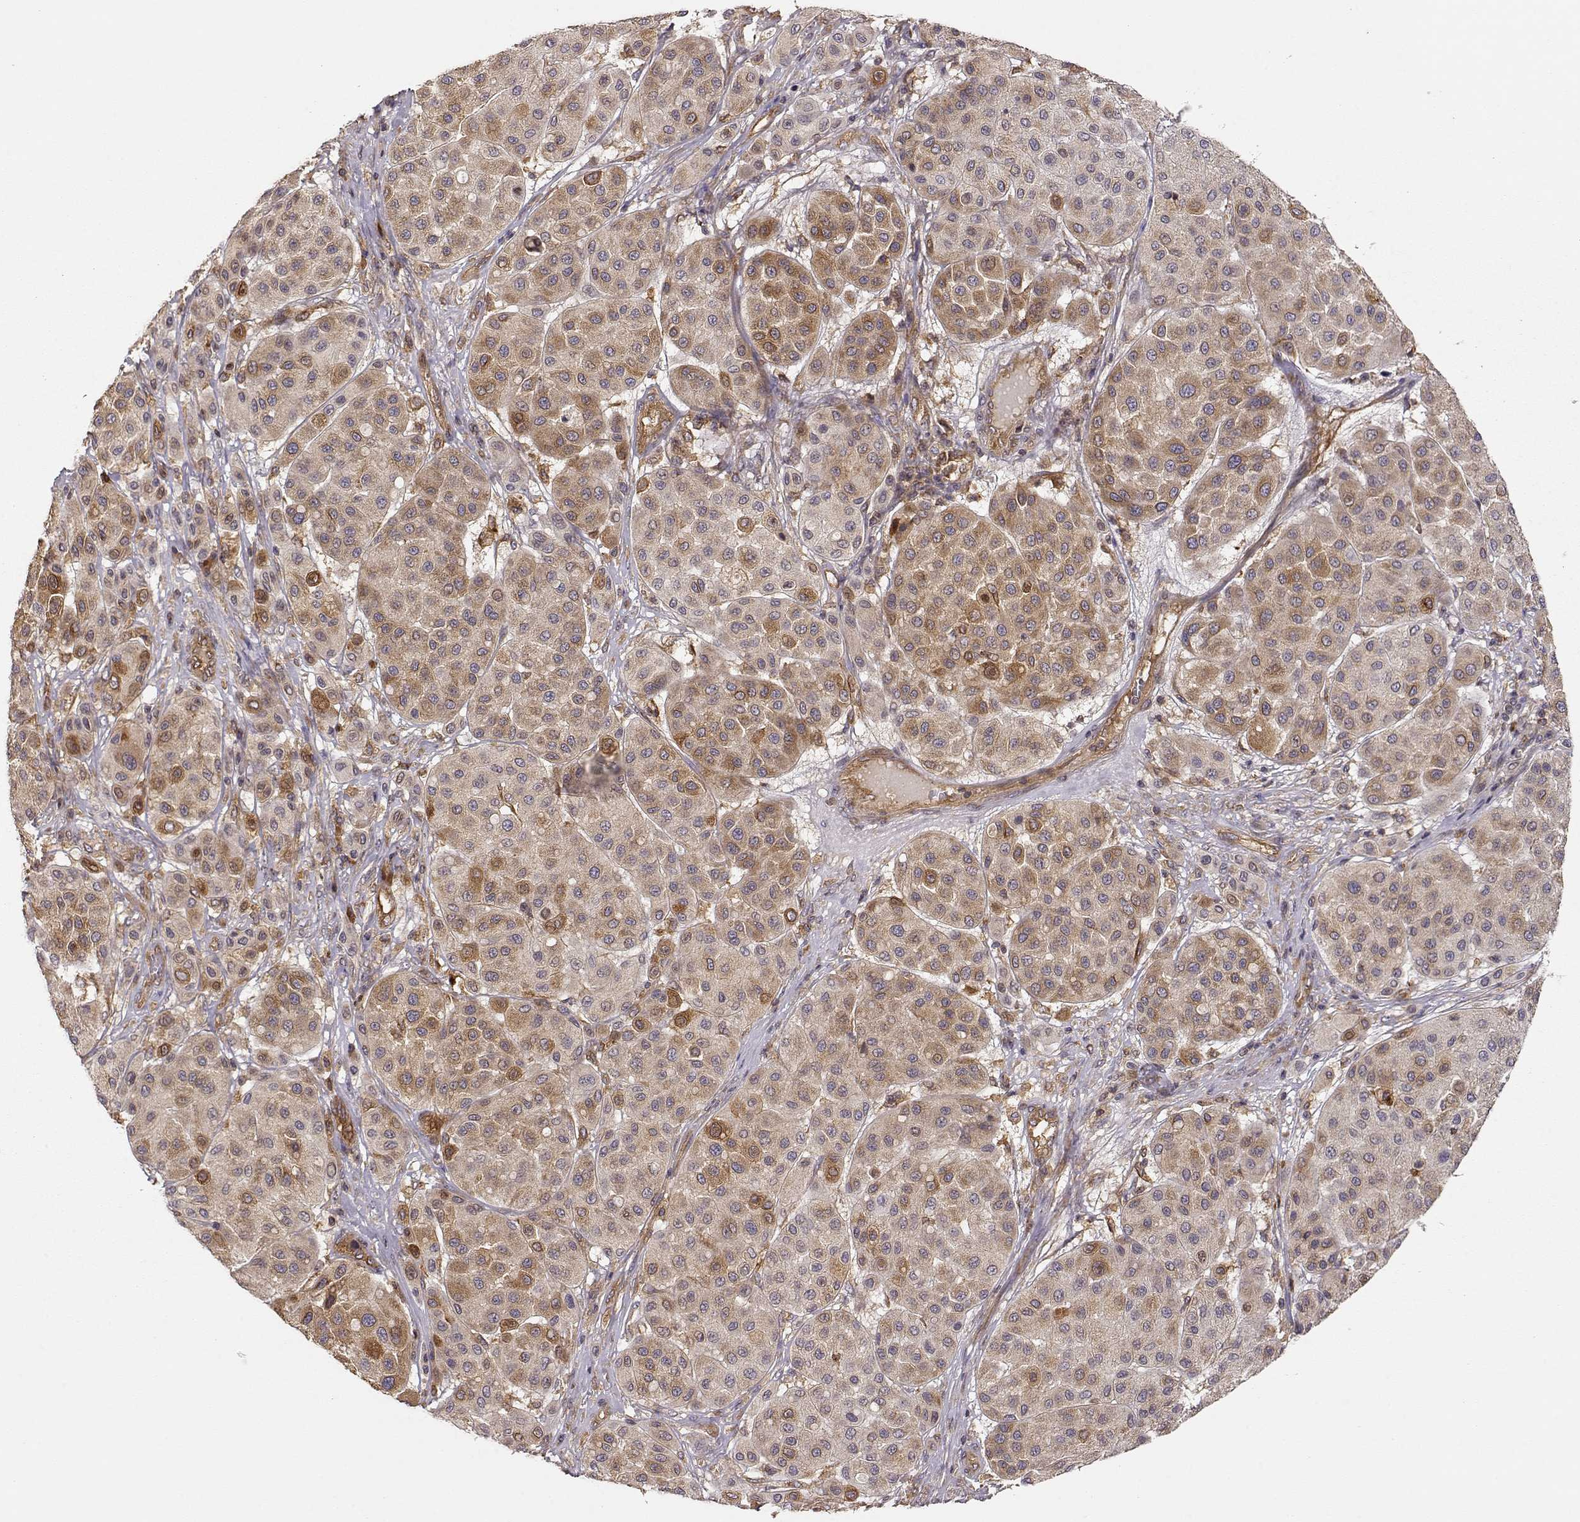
{"staining": {"intensity": "moderate", "quantity": ">75%", "location": "cytoplasmic/membranous"}, "tissue": "melanoma", "cell_type": "Tumor cells", "image_type": "cancer", "snomed": [{"axis": "morphology", "description": "Malignant melanoma, Metastatic site"}, {"axis": "topography", "description": "Smooth muscle"}], "caption": "Moderate cytoplasmic/membranous staining for a protein is identified in about >75% of tumor cells of melanoma using immunohistochemistry (IHC).", "gene": "ARHGEF2", "patient": {"sex": "male", "age": 41}}